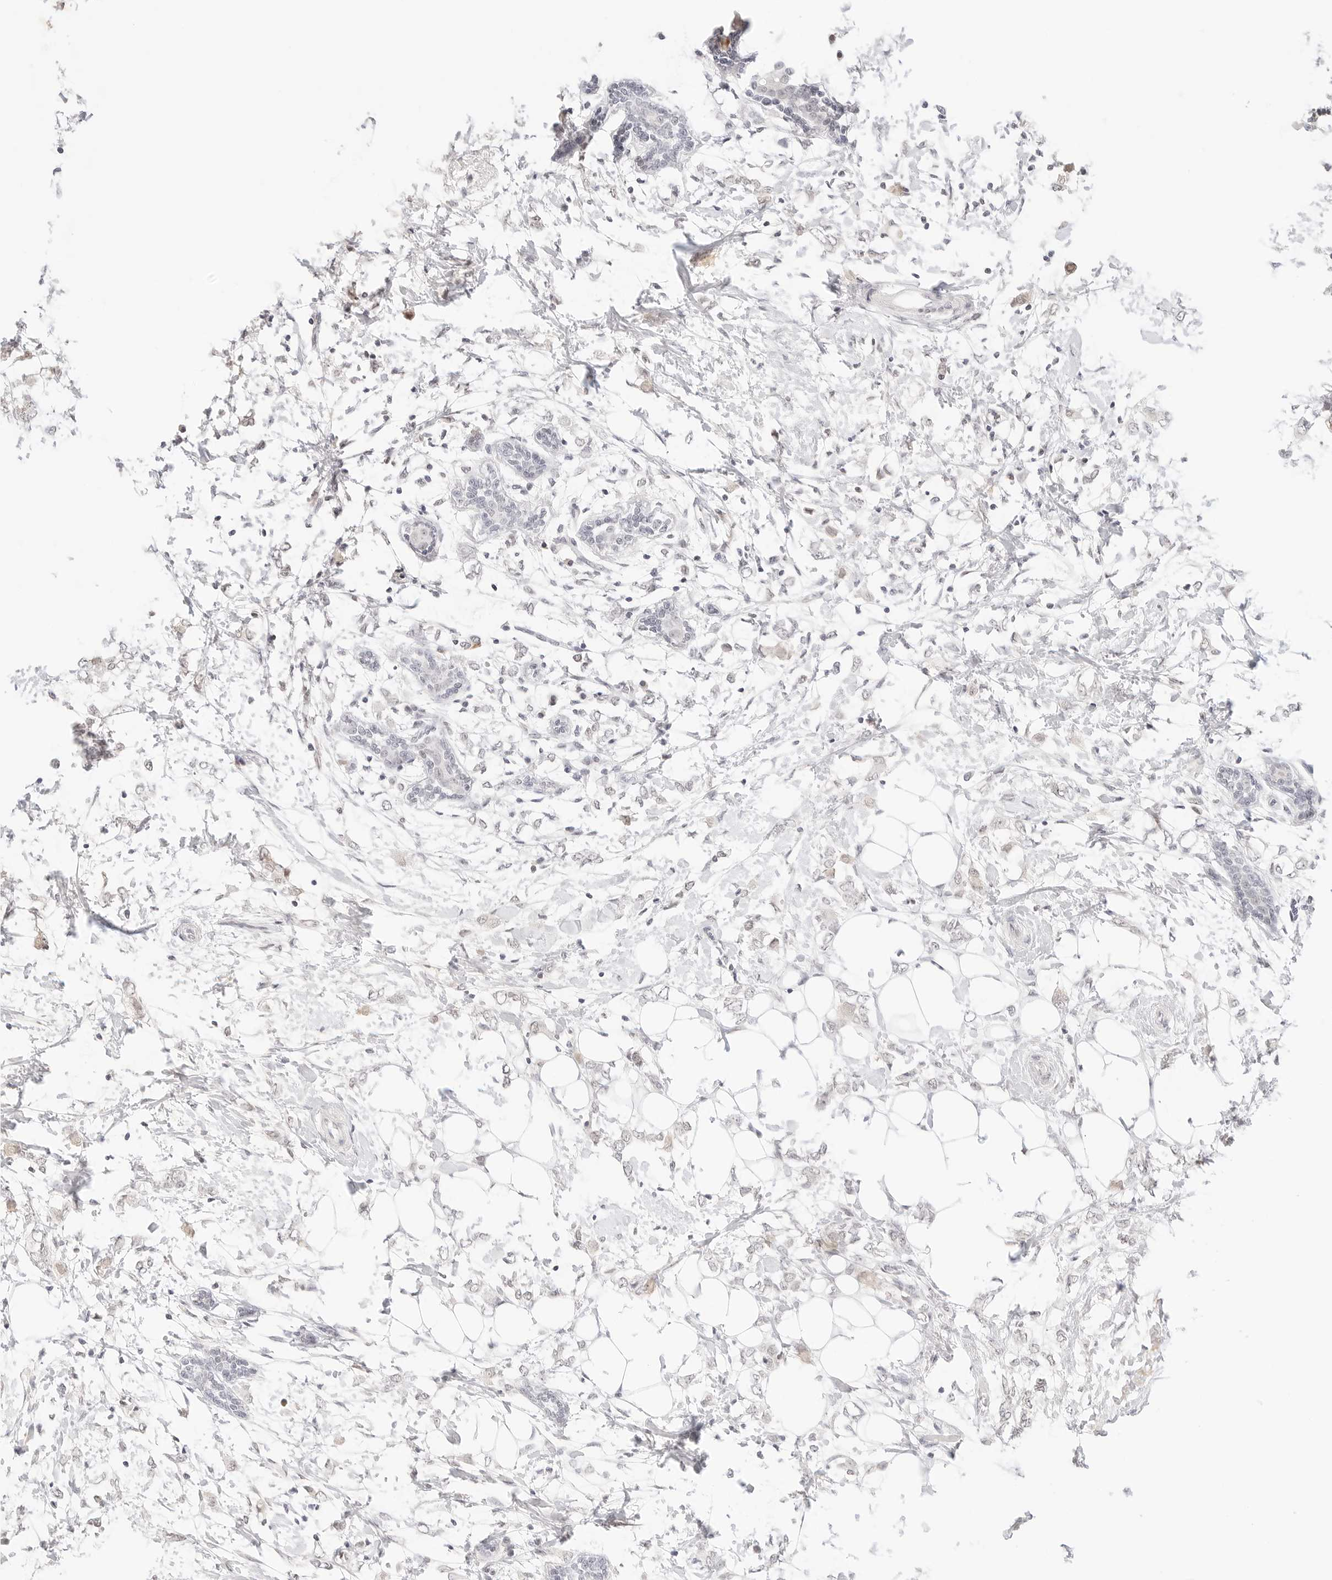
{"staining": {"intensity": "negative", "quantity": "none", "location": "none"}, "tissue": "breast cancer", "cell_type": "Tumor cells", "image_type": "cancer", "snomed": [{"axis": "morphology", "description": "Normal tissue, NOS"}, {"axis": "morphology", "description": "Lobular carcinoma"}, {"axis": "topography", "description": "Breast"}], "caption": "Breast cancer (lobular carcinoma) was stained to show a protein in brown. There is no significant expression in tumor cells.", "gene": "XKR4", "patient": {"sex": "female", "age": 47}}